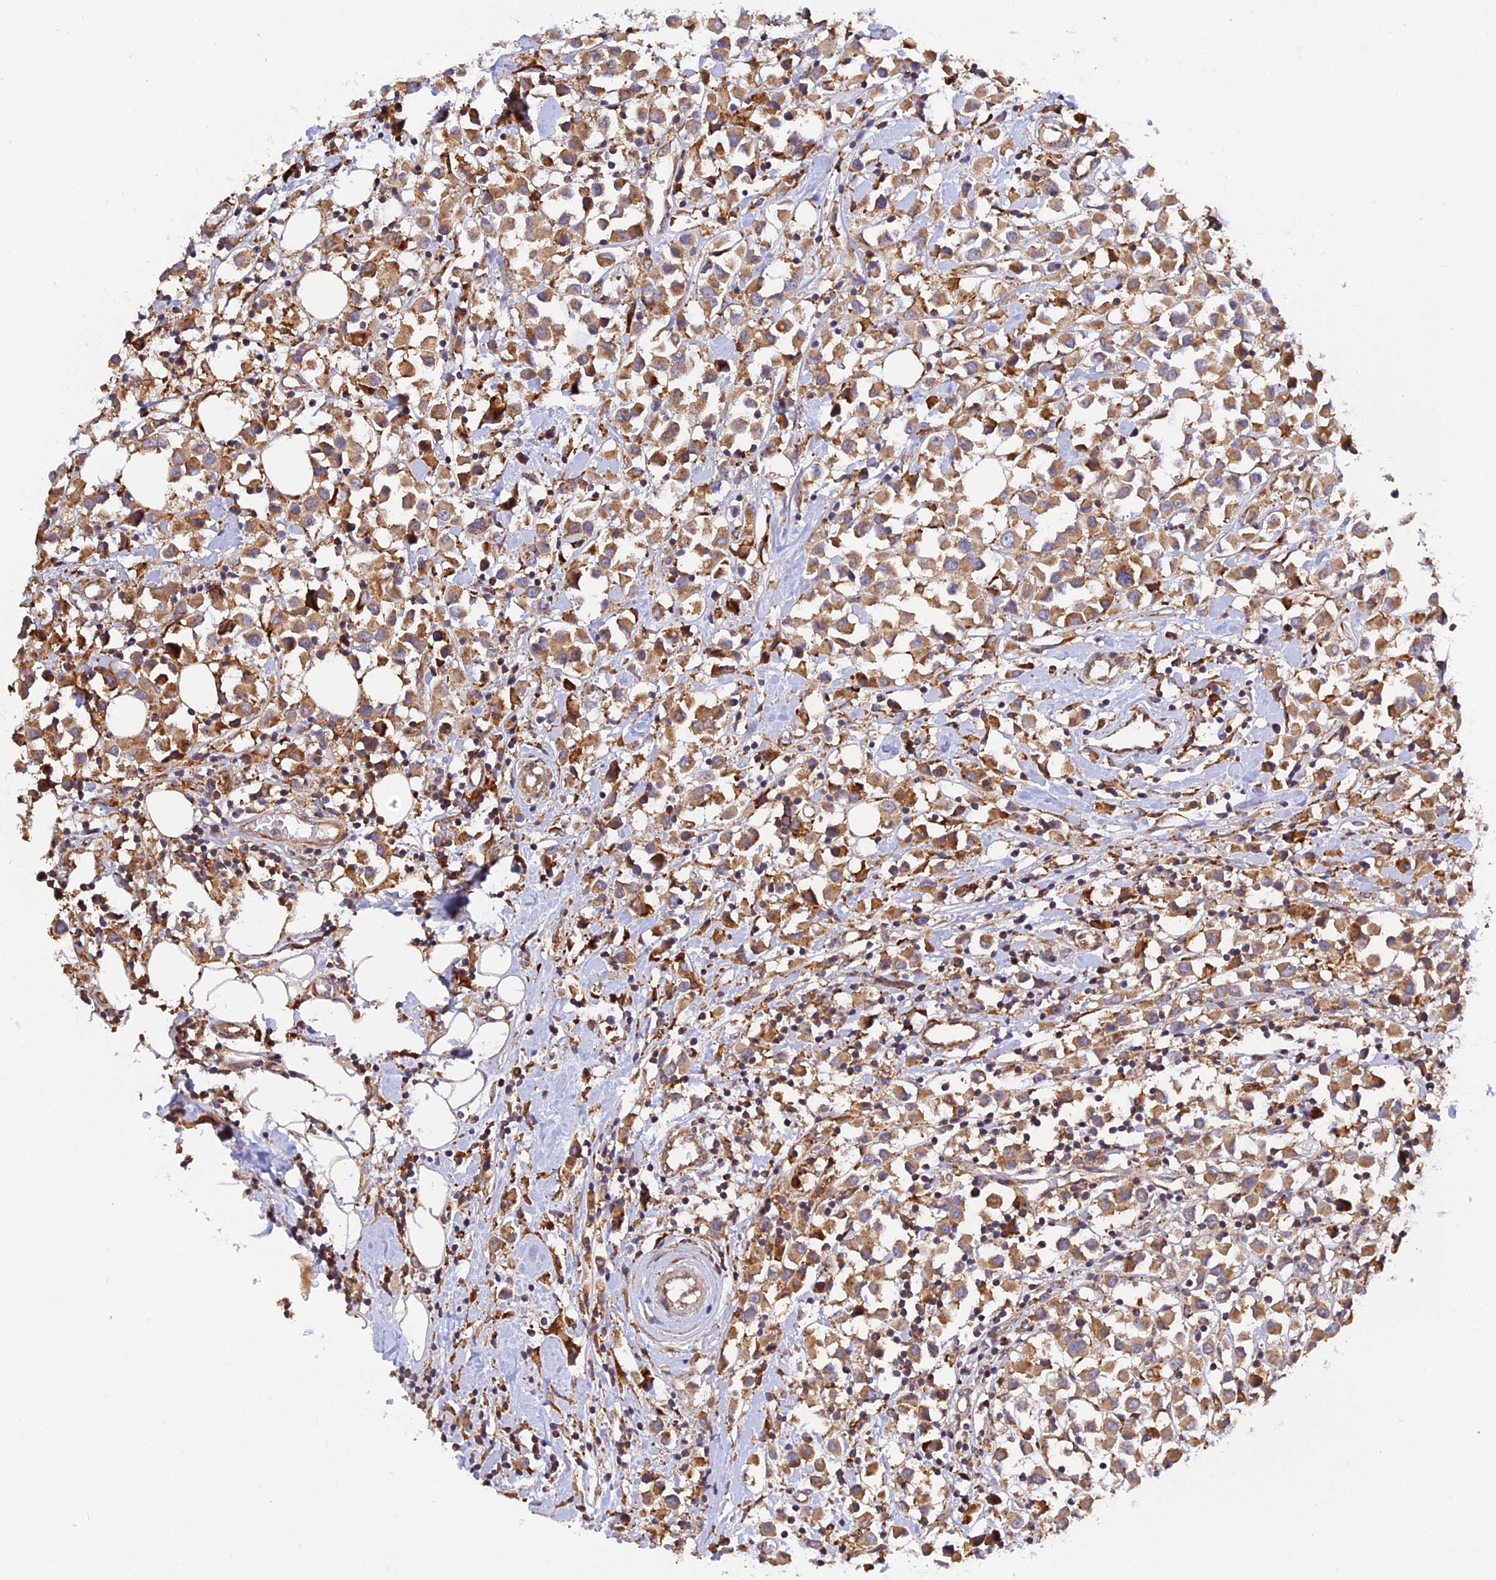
{"staining": {"intensity": "moderate", "quantity": ">75%", "location": "cytoplasmic/membranous"}, "tissue": "breast cancer", "cell_type": "Tumor cells", "image_type": "cancer", "snomed": [{"axis": "morphology", "description": "Duct carcinoma"}, {"axis": "topography", "description": "Breast"}], "caption": "Immunohistochemistry (IHC) micrograph of neoplastic tissue: breast cancer (invasive ductal carcinoma) stained using immunohistochemistry (IHC) shows medium levels of moderate protein expression localized specifically in the cytoplasmic/membranous of tumor cells, appearing as a cytoplasmic/membranous brown color.", "gene": "RPL5", "patient": {"sex": "female", "age": 61}}